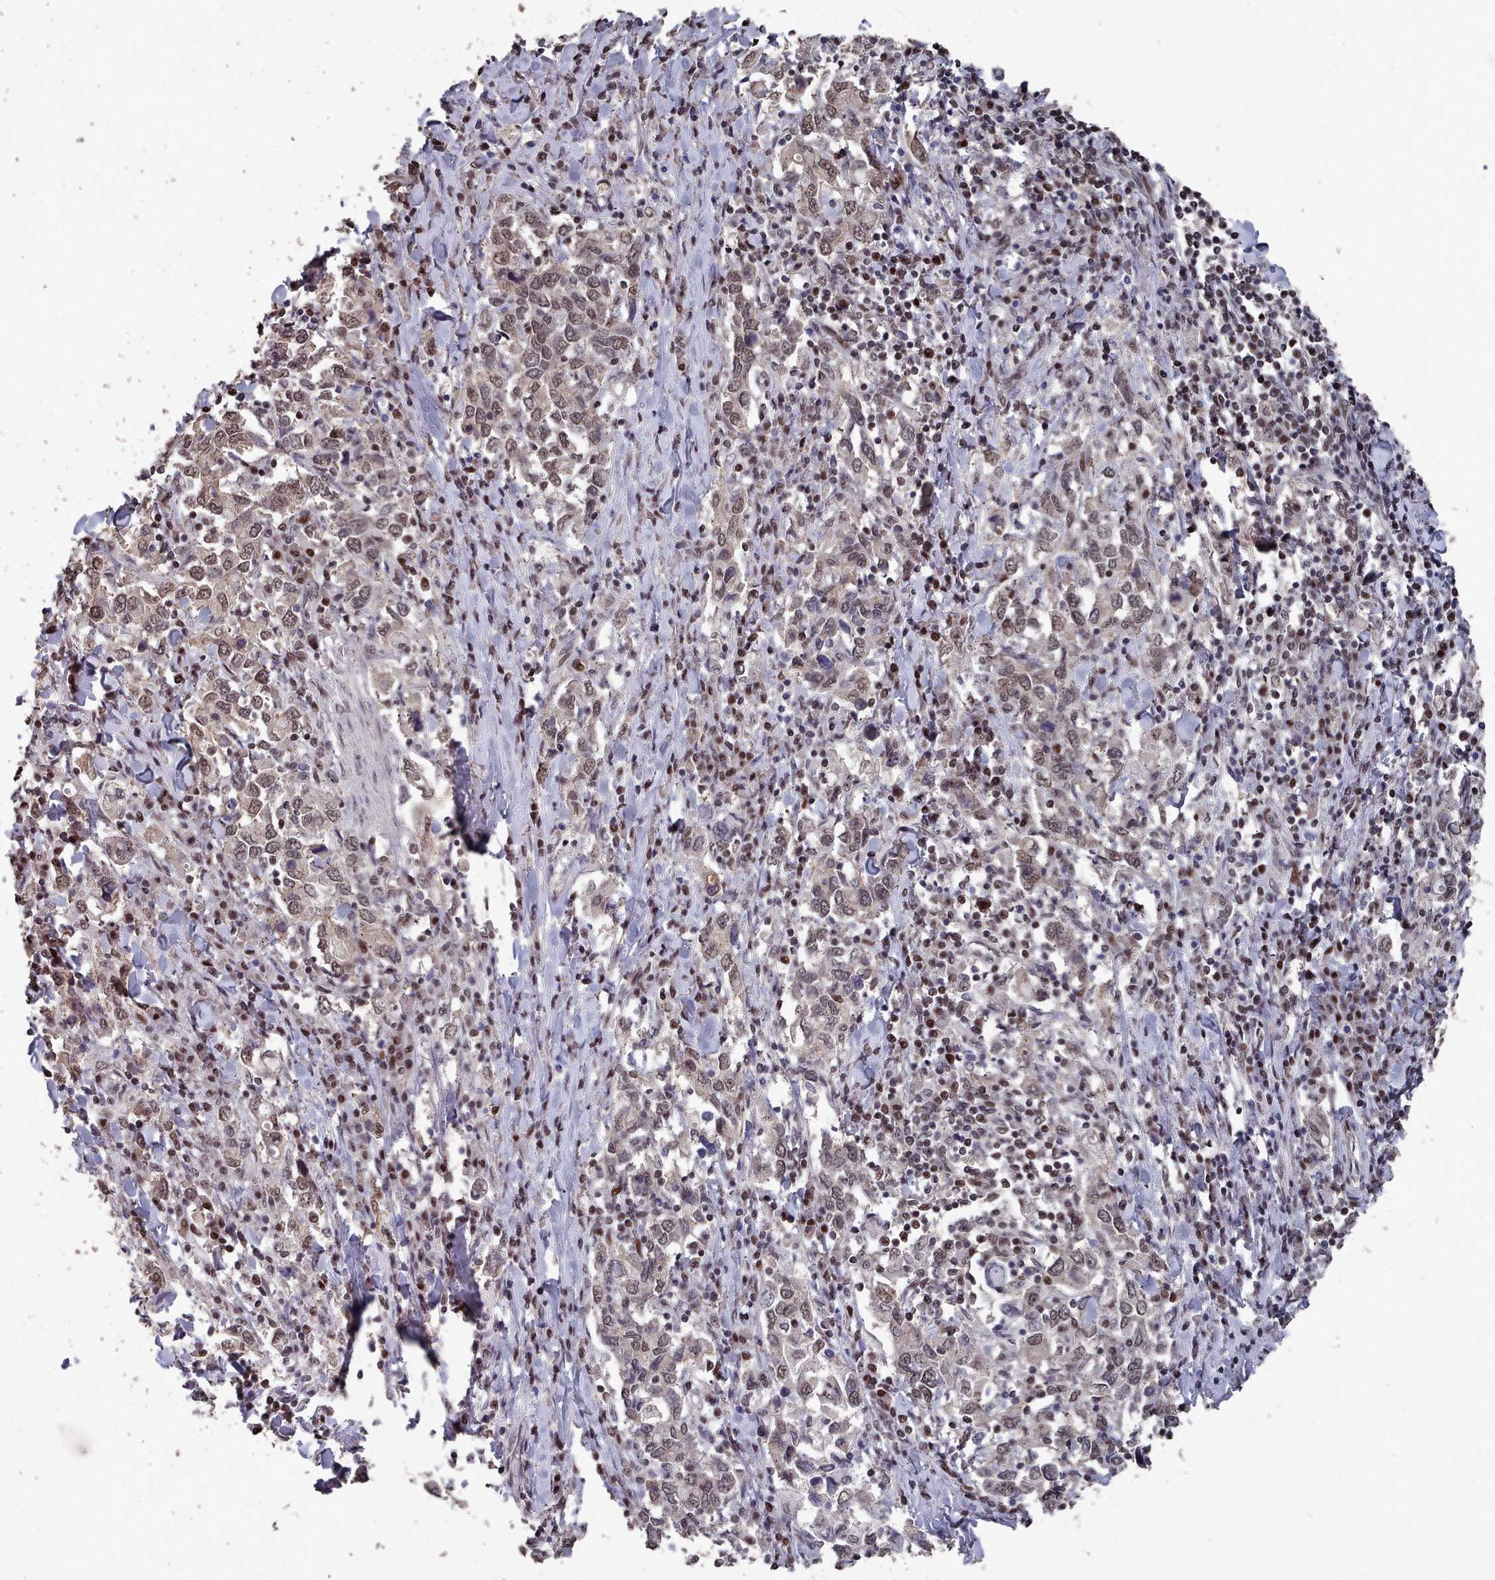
{"staining": {"intensity": "moderate", "quantity": "25%-75%", "location": "nuclear"}, "tissue": "stomach cancer", "cell_type": "Tumor cells", "image_type": "cancer", "snomed": [{"axis": "morphology", "description": "Adenocarcinoma, NOS"}, {"axis": "topography", "description": "Stomach, upper"}], "caption": "A brown stain shows moderate nuclear expression of a protein in human adenocarcinoma (stomach) tumor cells.", "gene": "PNRC2", "patient": {"sex": "male", "age": 62}}